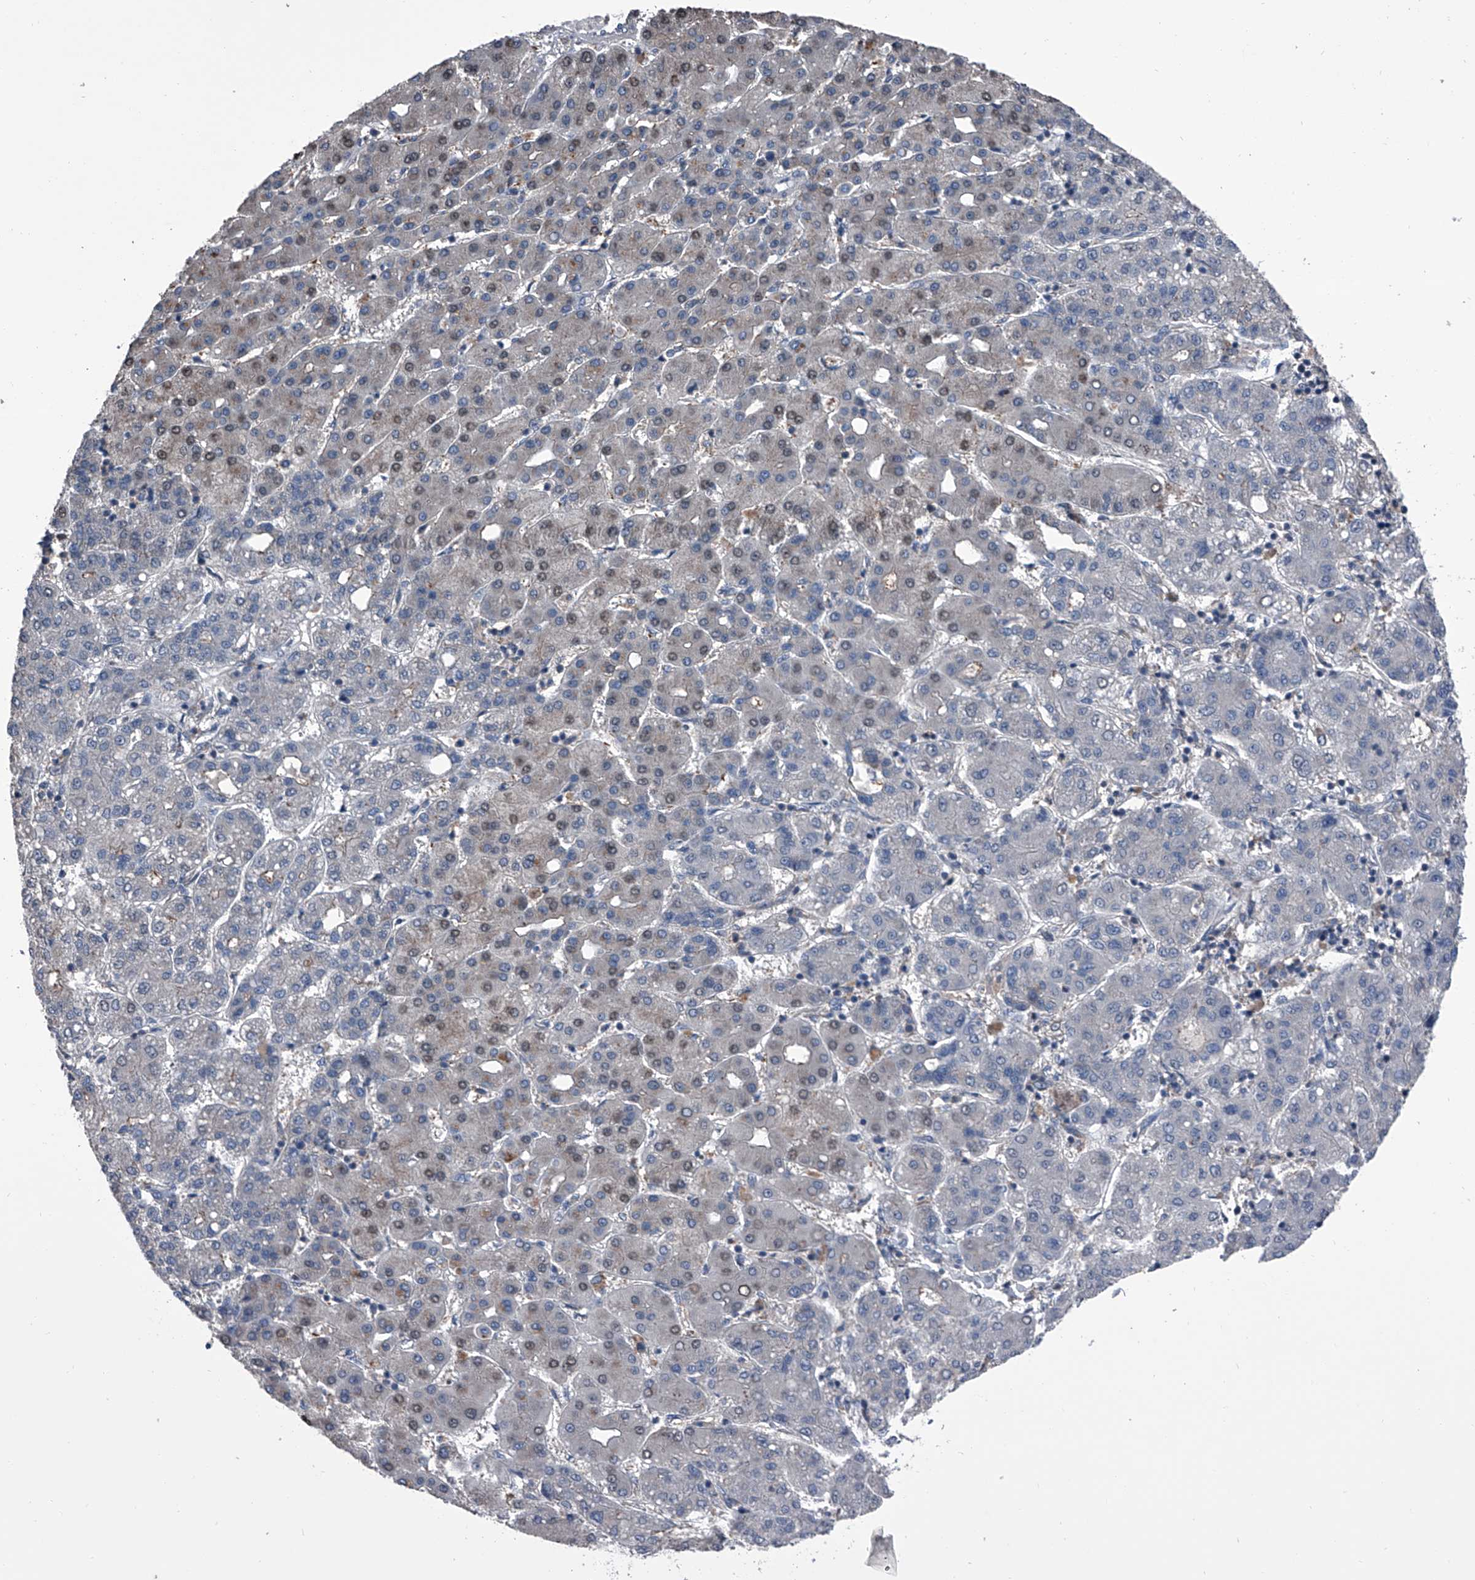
{"staining": {"intensity": "weak", "quantity": "25%-75%", "location": "nuclear"}, "tissue": "liver cancer", "cell_type": "Tumor cells", "image_type": "cancer", "snomed": [{"axis": "morphology", "description": "Carcinoma, Hepatocellular, NOS"}, {"axis": "topography", "description": "Liver"}], "caption": "This is a photomicrograph of IHC staining of hepatocellular carcinoma (liver), which shows weak staining in the nuclear of tumor cells.", "gene": "PIP5K1A", "patient": {"sex": "male", "age": 65}}